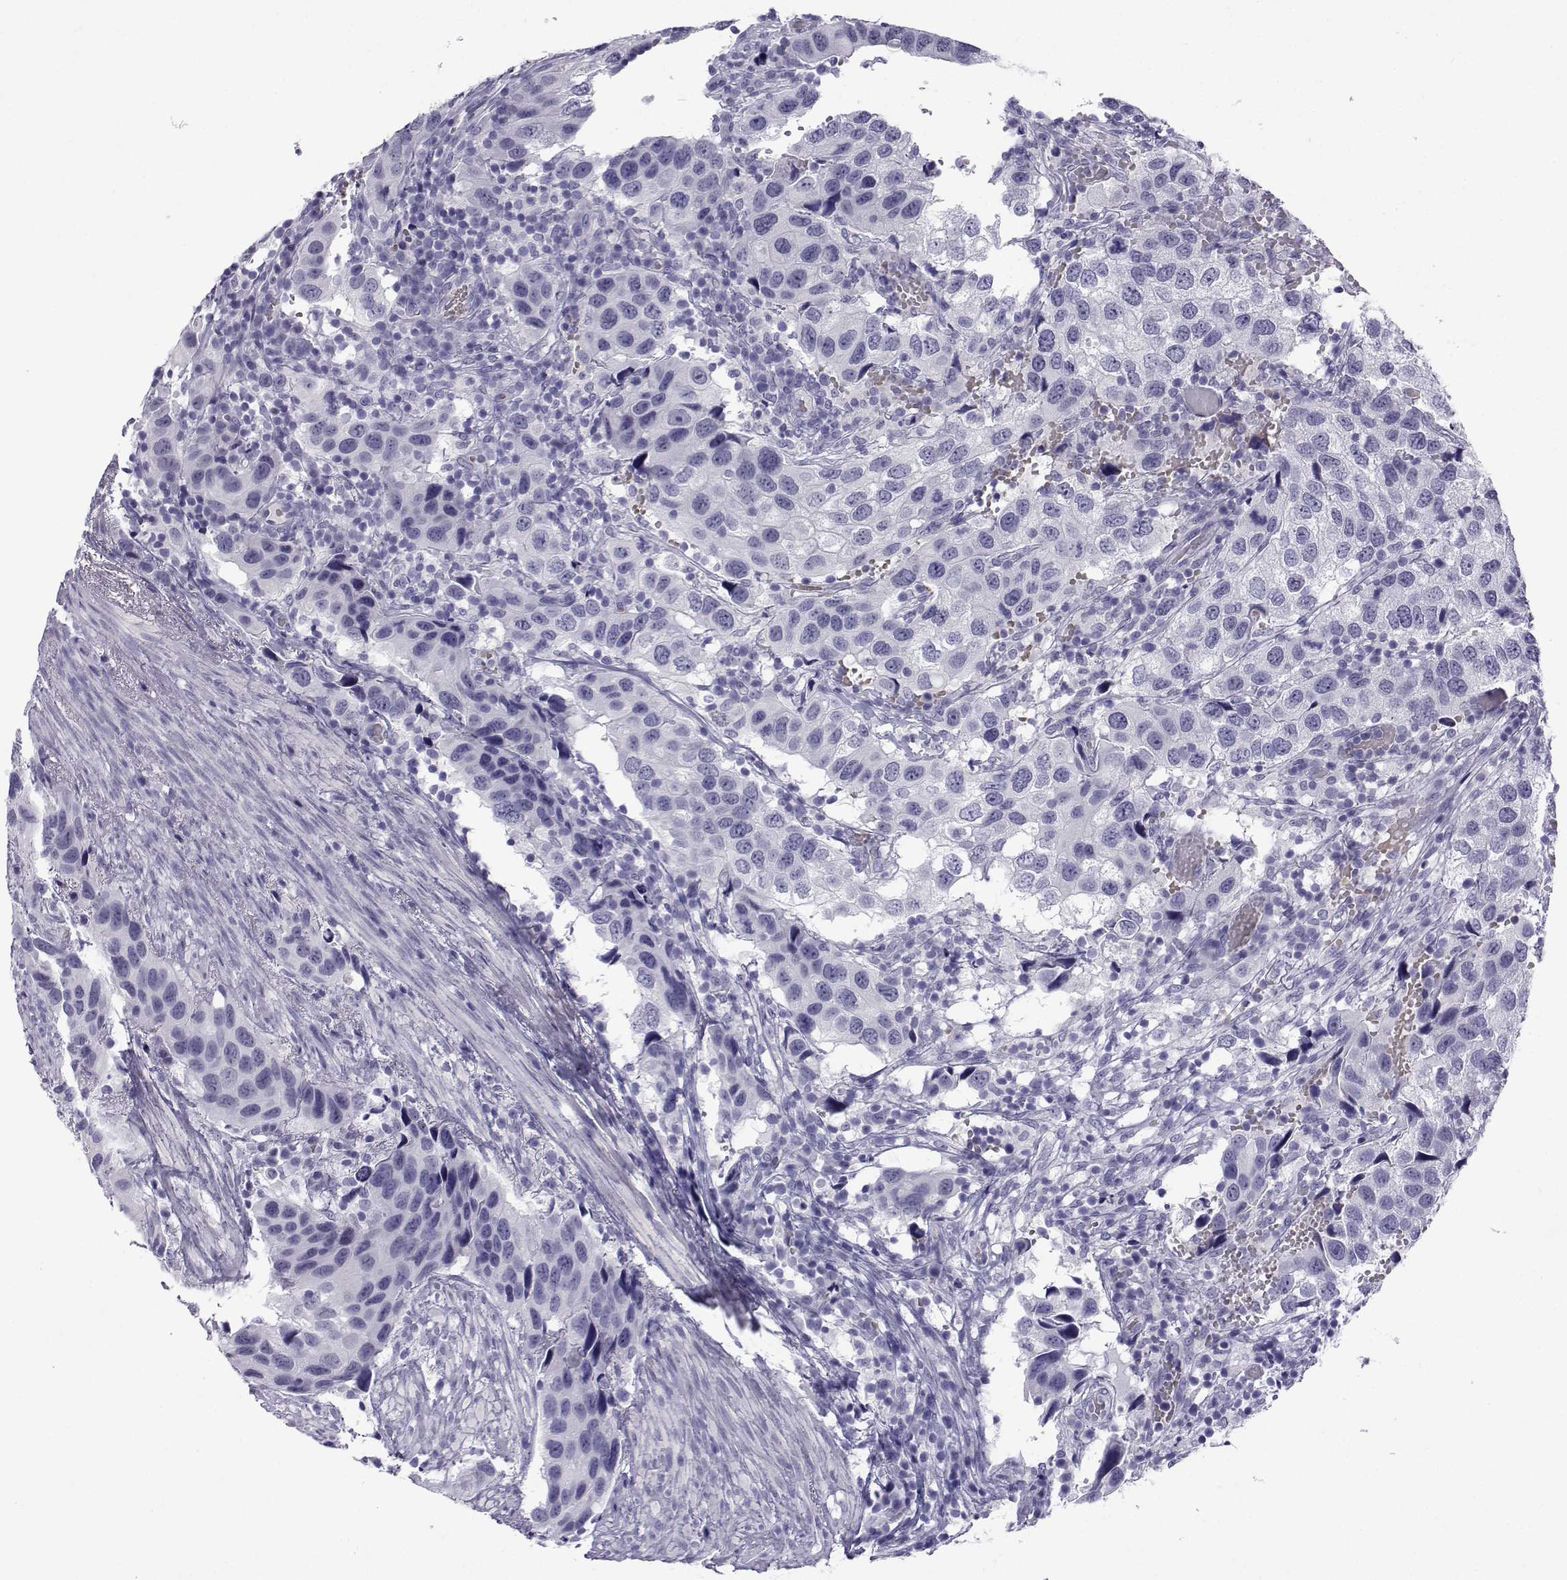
{"staining": {"intensity": "negative", "quantity": "none", "location": "none"}, "tissue": "urothelial cancer", "cell_type": "Tumor cells", "image_type": "cancer", "snomed": [{"axis": "morphology", "description": "Urothelial carcinoma, High grade"}, {"axis": "topography", "description": "Urinary bladder"}], "caption": "An immunohistochemistry histopathology image of urothelial cancer is shown. There is no staining in tumor cells of urothelial cancer.", "gene": "ACTL7A", "patient": {"sex": "male", "age": 79}}